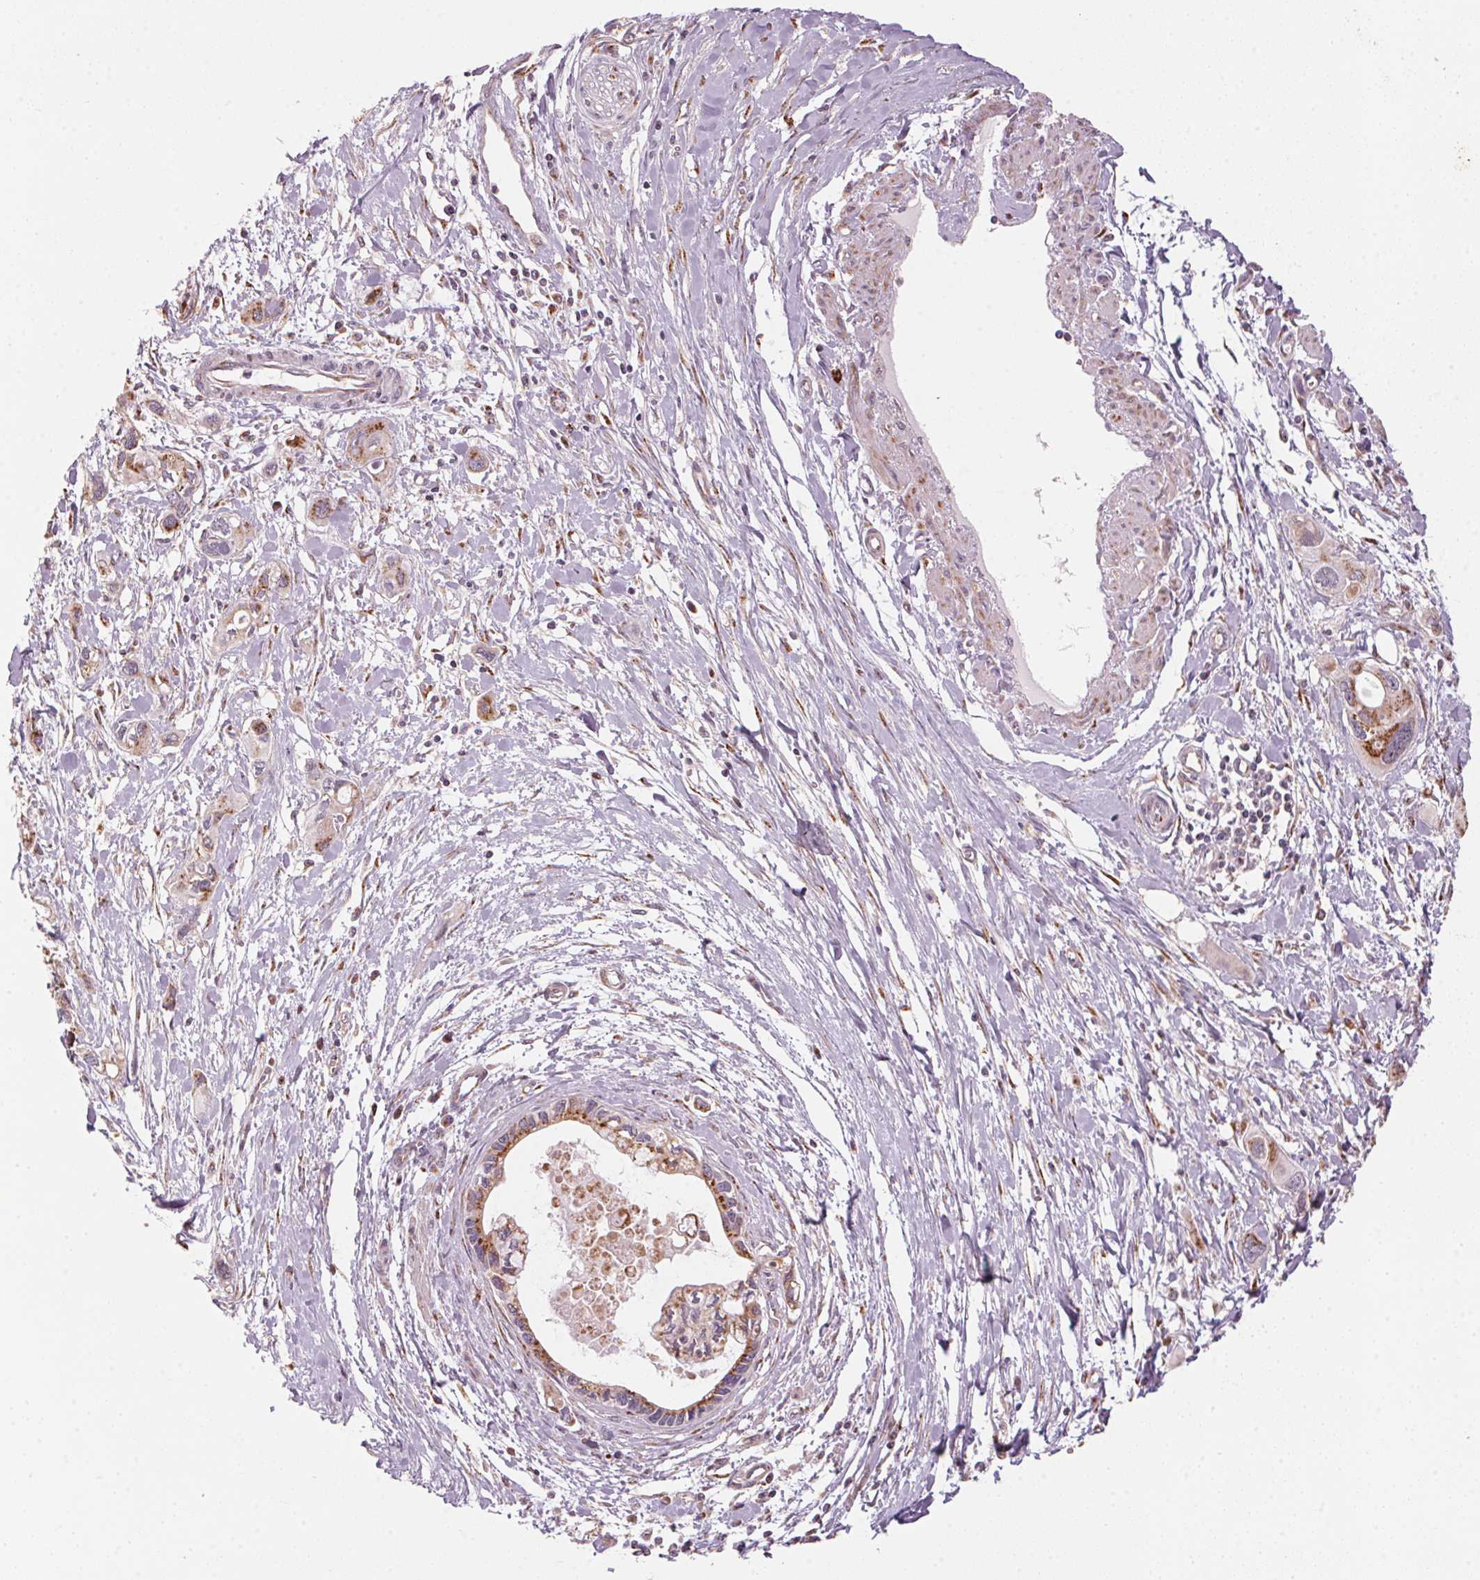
{"staining": {"intensity": "moderate", "quantity": ">75%", "location": "cytoplasmic/membranous"}, "tissue": "pancreatic cancer", "cell_type": "Tumor cells", "image_type": "cancer", "snomed": [{"axis": "morphology", "description": "Adenocarcinoma, NOS"}, {"axis": "topography", "description": "Pancreas"}], "caption": "Protein expression analysis of human pancreatic adenocarcinoma reveals moderate cytoplasmic/membranous staining in approximately >75% of tumor cells.", "gene": "TOMM70", "patient": {"sex": "male", "age": 60}}